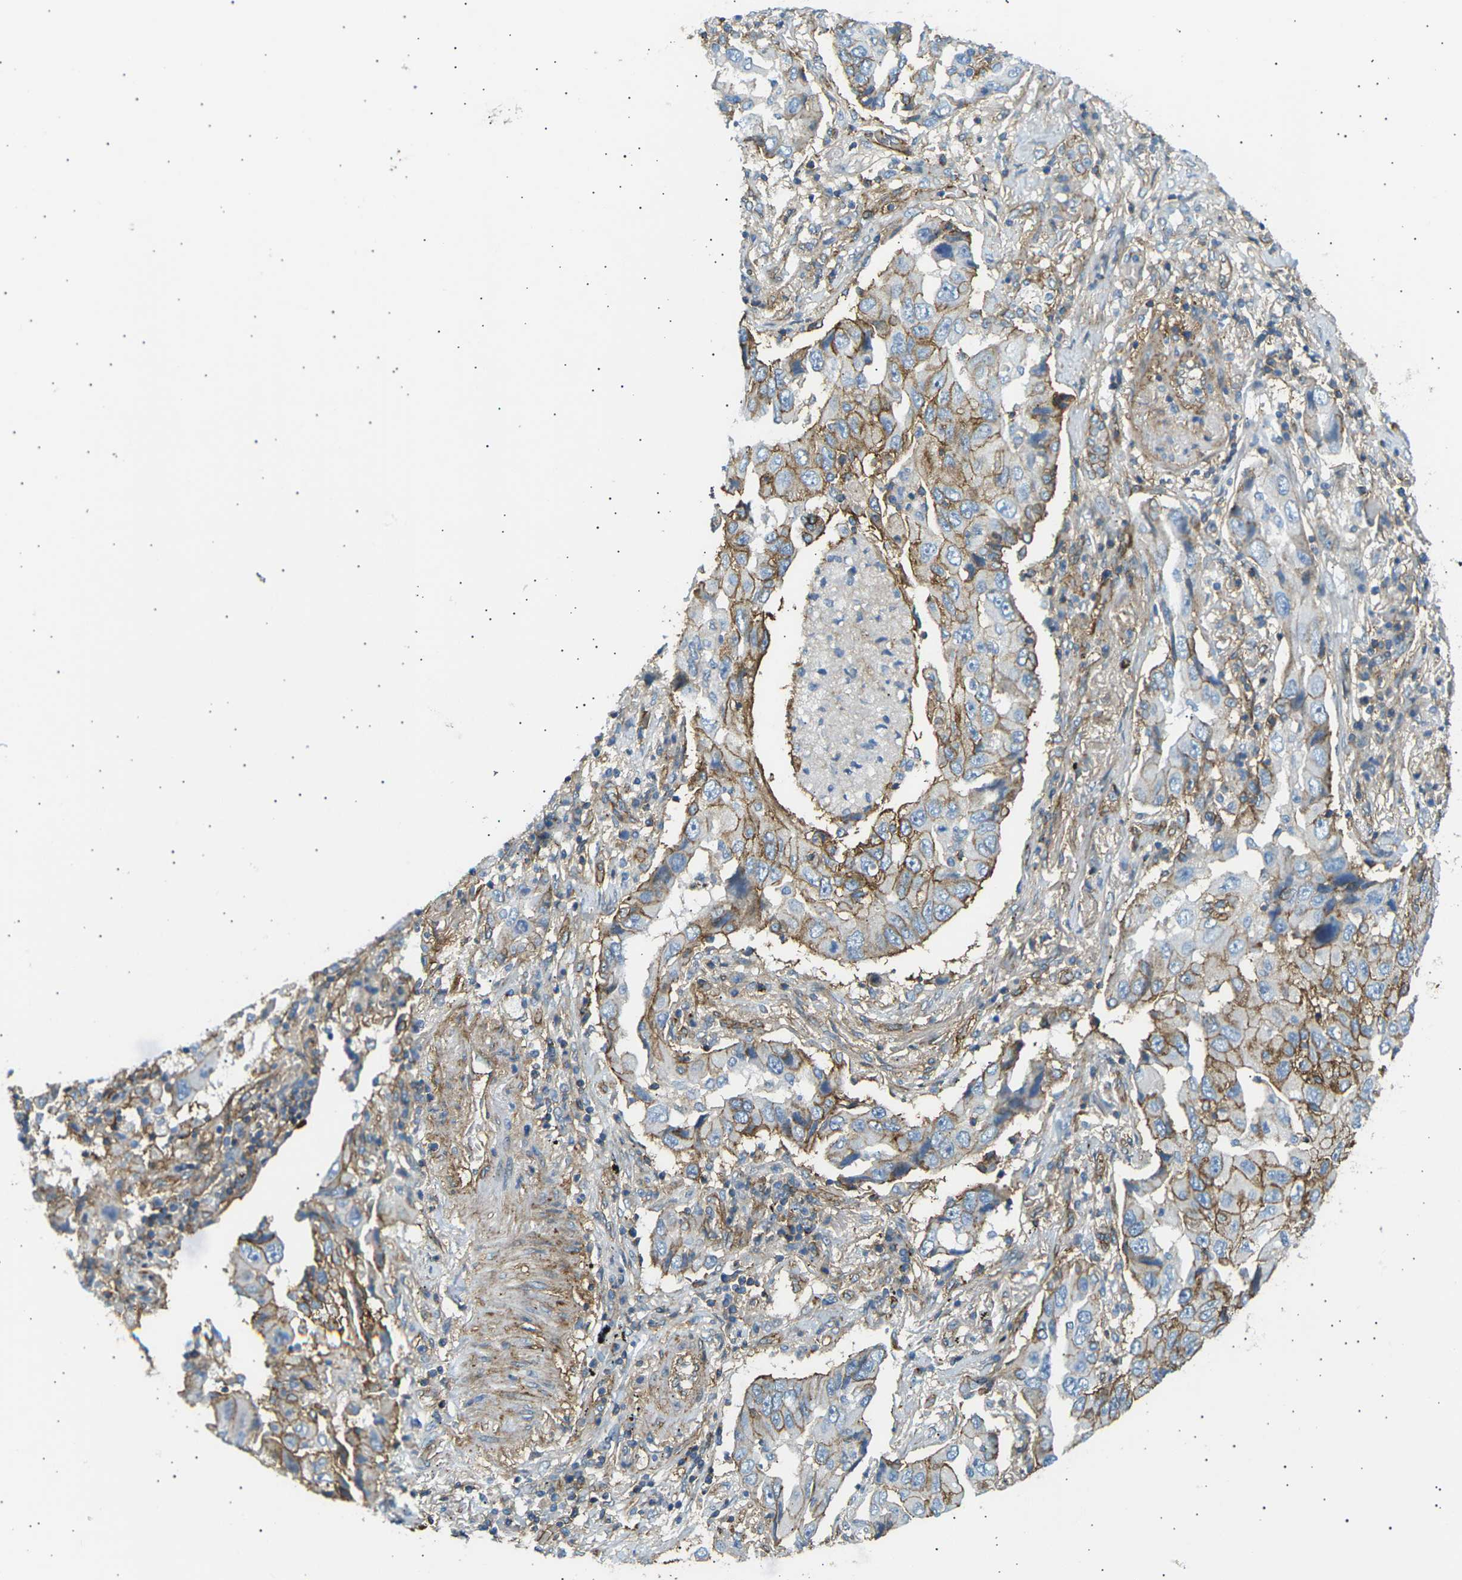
{"staining": {"intensity": "moderate", "quantity": "25%-75%", "location": "cytoplasmic/membranous"}, "tissue": "lung cancer", "cell_type": "Tumor cells", "image_type": "cancer", "snomed": [{"axis": "morphology", "description": "Adenocarcinoma, NOS"}, {"axis": "topography", "description": "Lung"}], "caption": "An immunohistochemistry micrograph of neoplastic tissue is shown. Protein staining in brown labels moderate cytoplasmic/membranous positivity in lung adenocarcinoma within tumor cells.", "gene": "ATP2B4", "patient": {"sex": "female", "age": 65}}